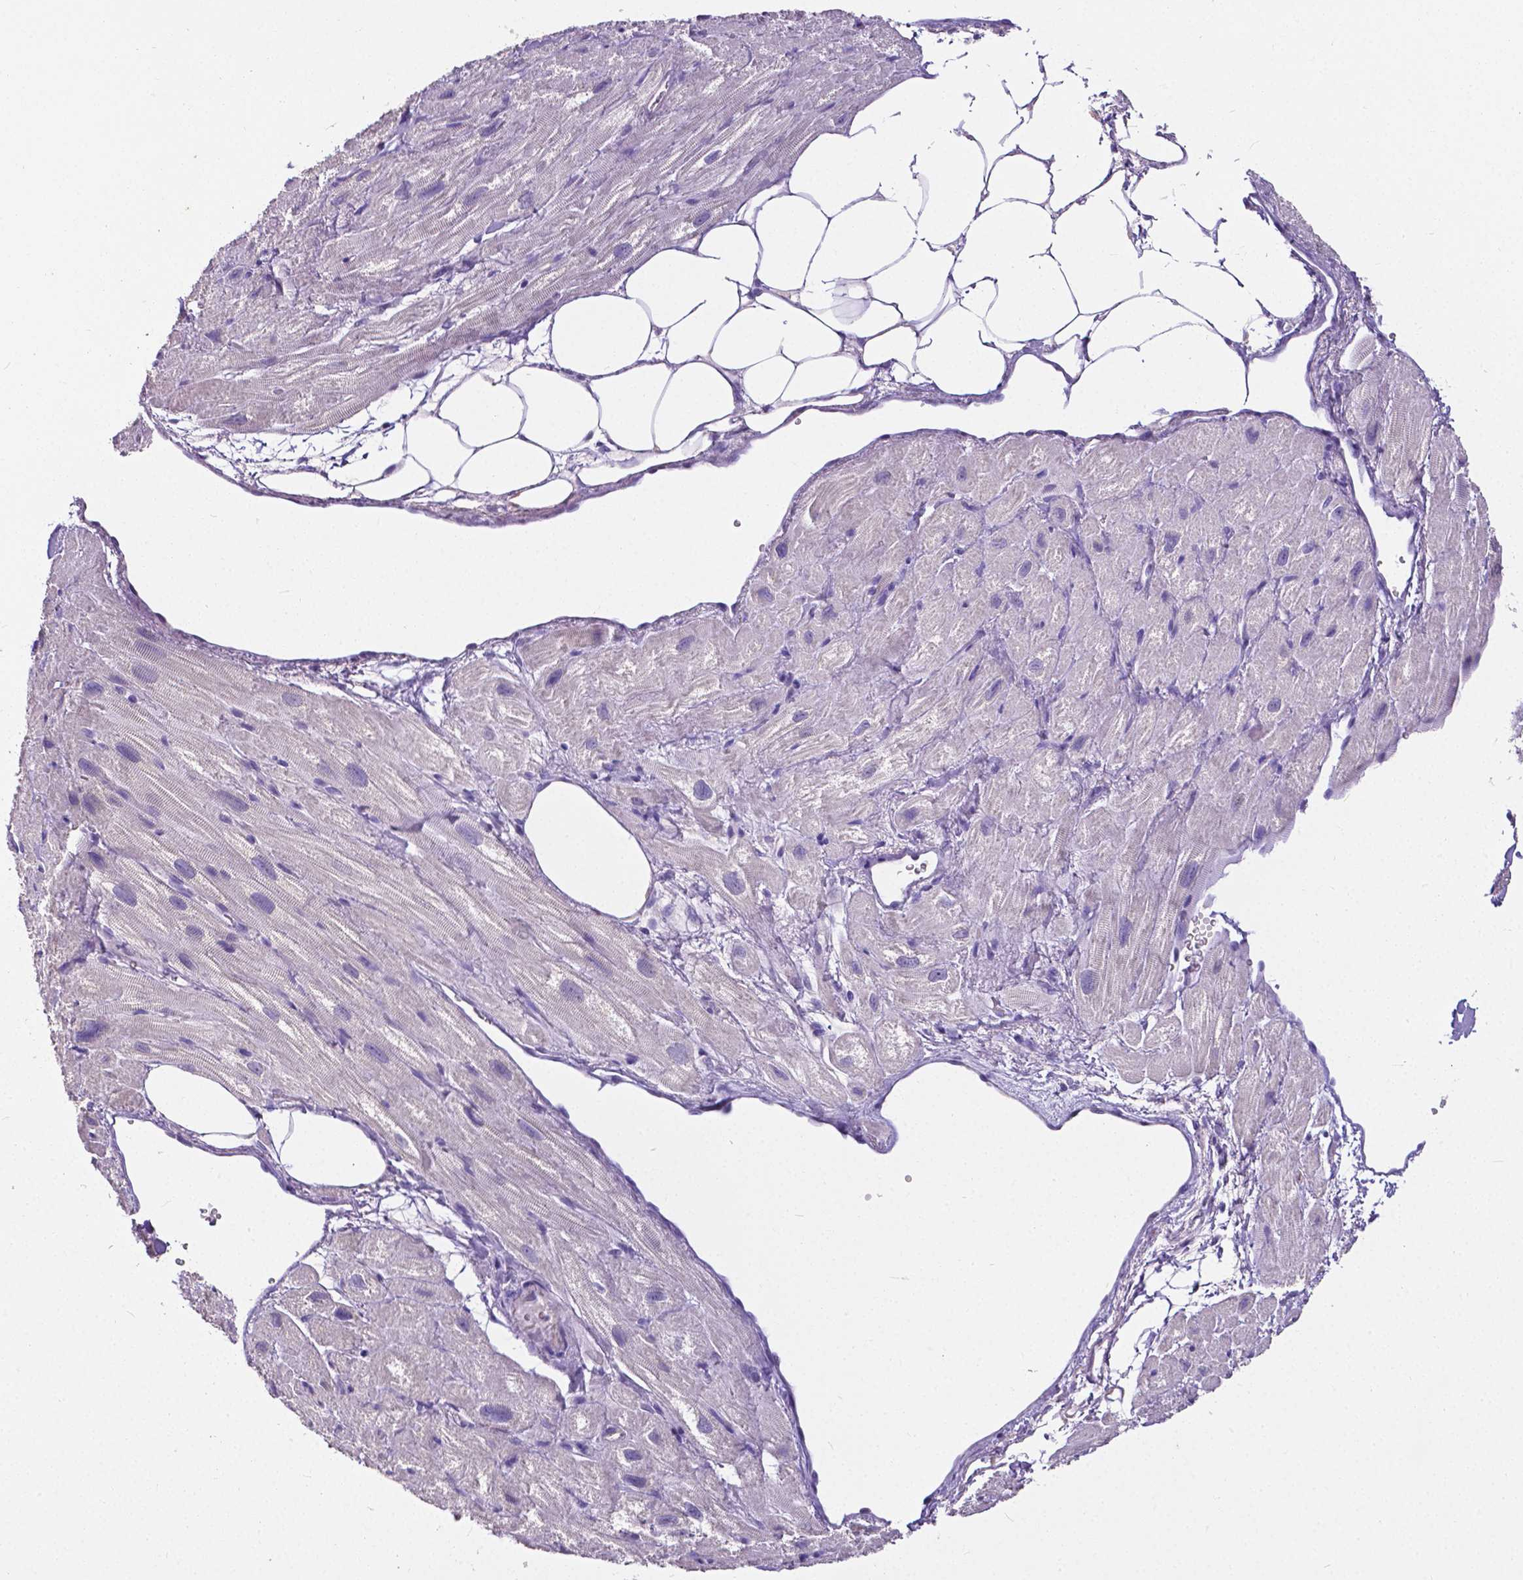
{"staining": {"intensity": "negative", "quantity": "none", "location": "none"}, "tissue": "heart muscle", "cell_type": "Cardiomyocytes", "image_type": "normal", "snomed": [{"axis": "morphology", "description": "Normal tissue, NOS"}, {"axis": "topography", "description": "Heart"}], "caption": "This micrograph is of normal heart muscle stained with immunohistochemistry to label a protein in brown with the nuclei are counter-stained blue. There is no positivity in cardiomyocytes. (Stains: DAB immunohistochemistry (IHC) with hematoxylin counter stain, Microscopy: brightfield microscopy at high magnification).", "gene": "OCLN", "patient": {"sex": "female", "age": 62}}